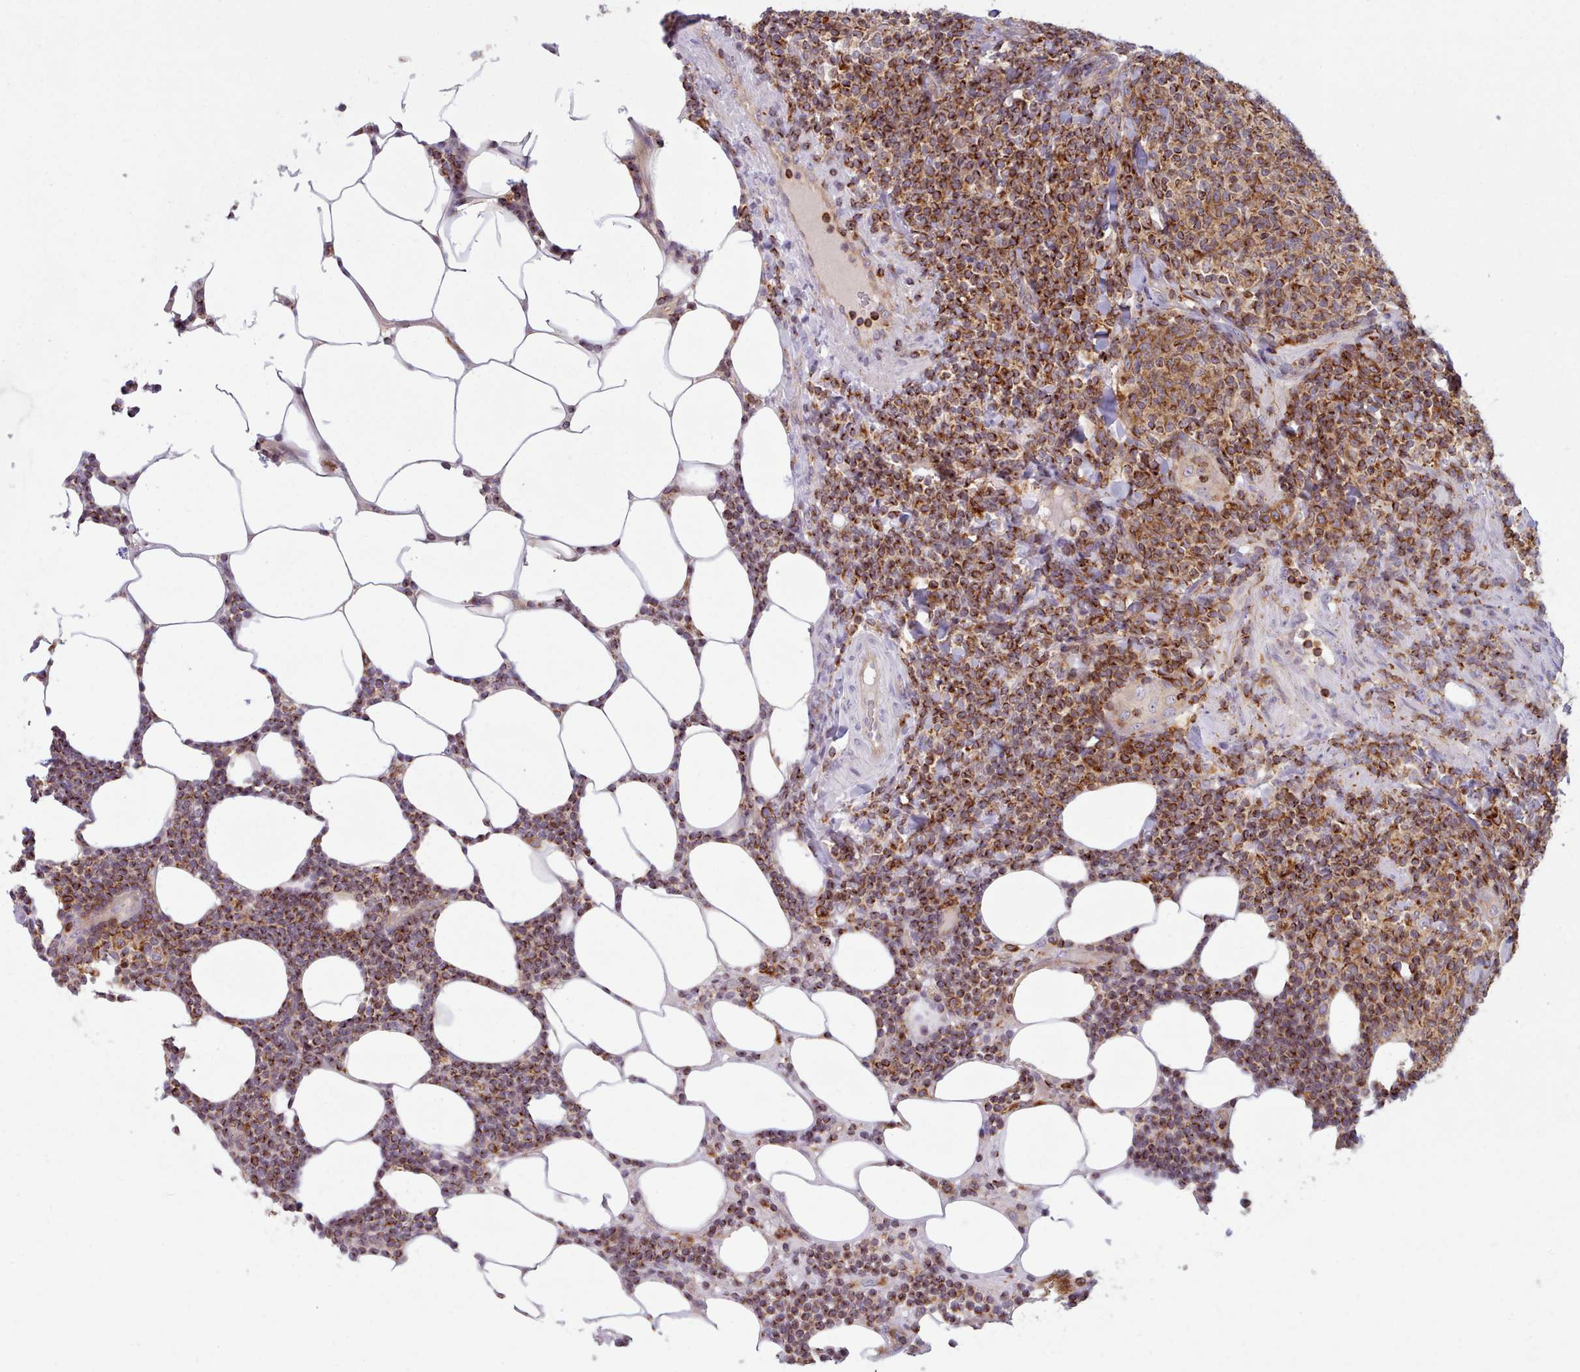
{"staining": {"intensity": "strong", "quantity": ">75%", "location": "cytoplasmic/membranous"}, "tissue": "lymphoma", "cell_type": "Tumor cells", "image_type": "cancer", "snomed": [{"axis": "morphology", "description": "Malignant lymphoma, non-Hodgkin's type, Low grade"}, {"axis": "topography", "description": "Lymph node"}], "caption": "High-power microscopy captured an immunohistochemistry (IHC) histopathology image of lymphoma, revealing strong cytoplasmic/membranous staining in about >75% of tumor cells.", "gene": "CRYBG1", "patient": {"sex": "male", "age": 66}}